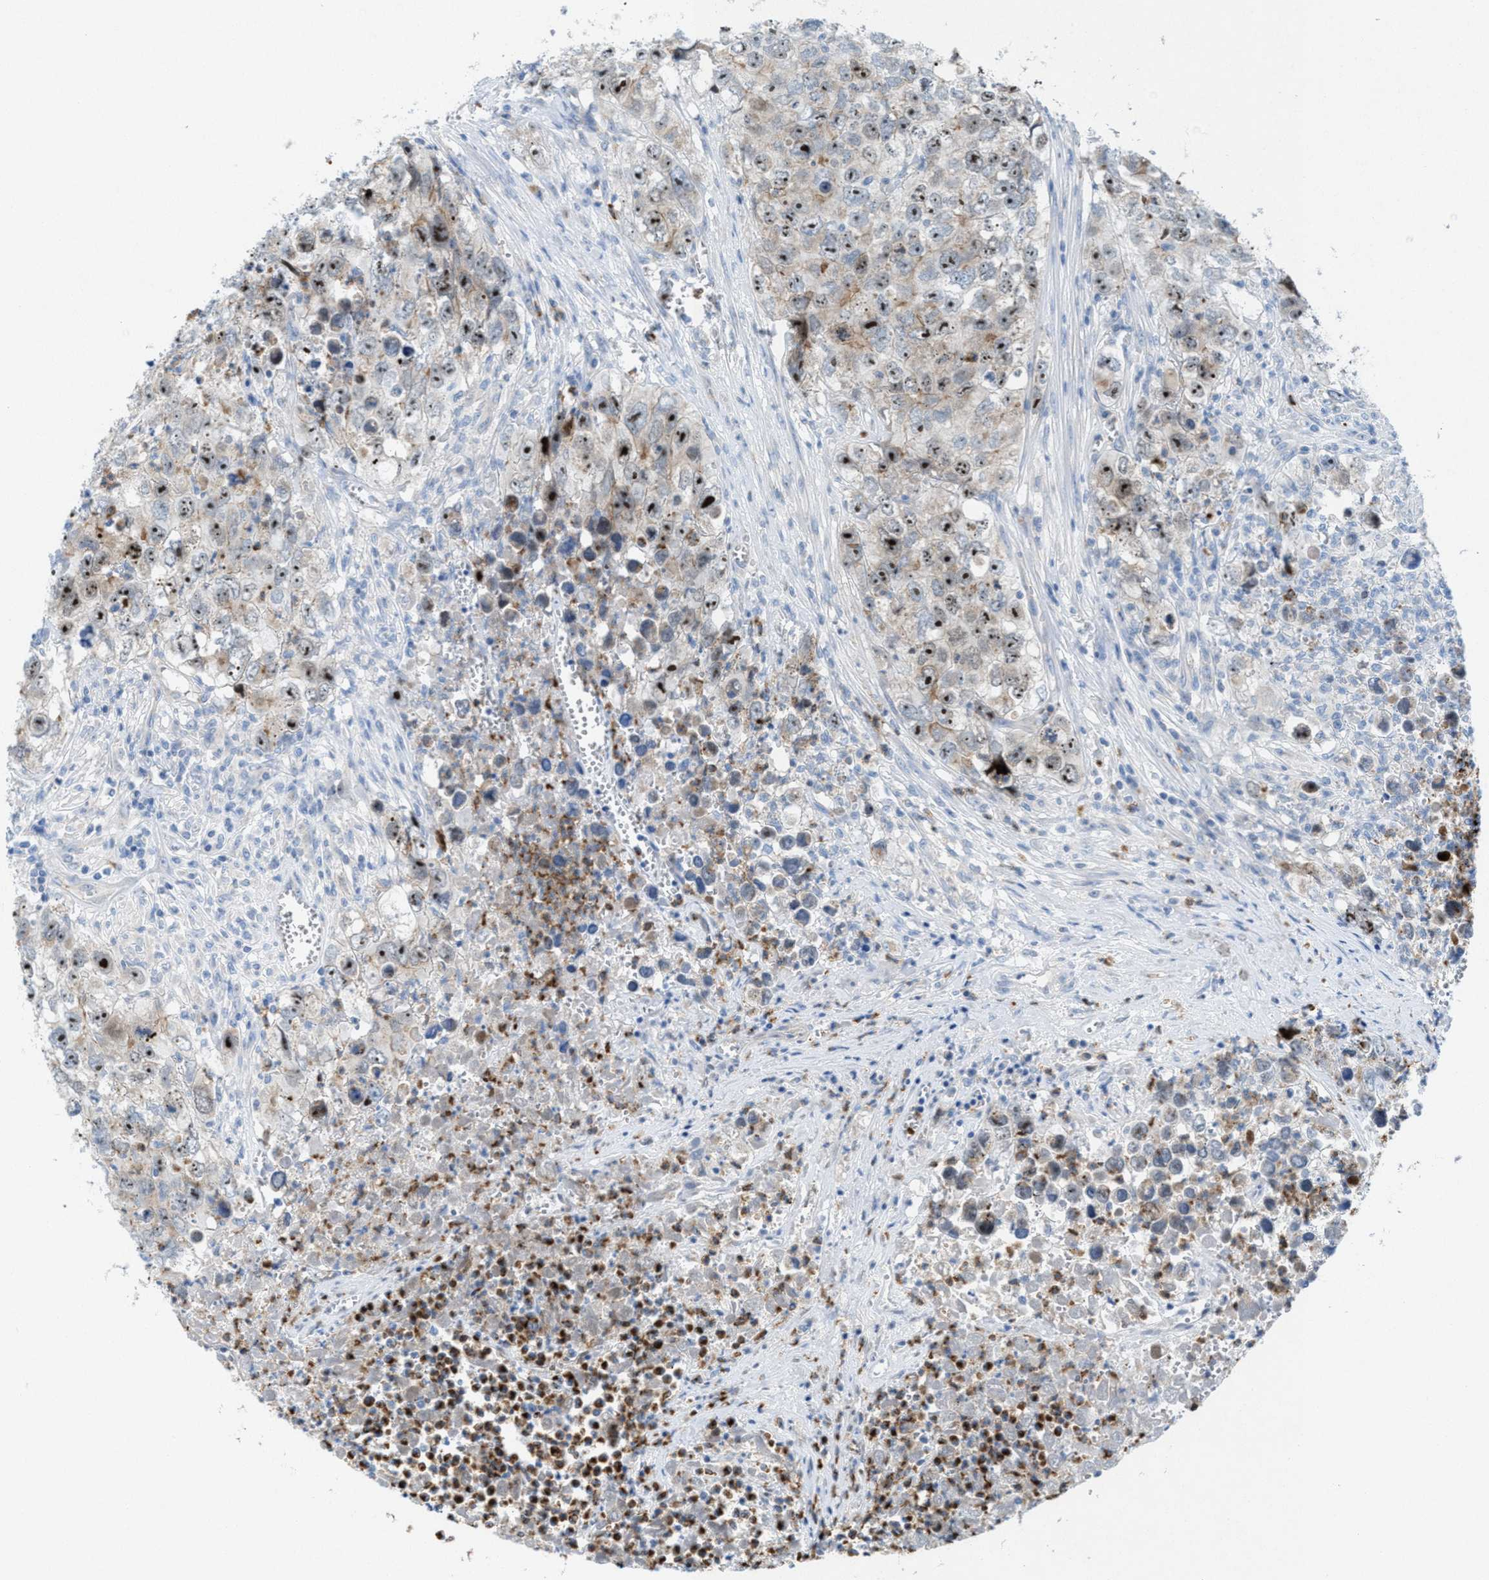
{"staining": {"intensity": "moderate", "quantity": ">75%", "location": "nuclear"}, "tissue": "testis cancer", "cell_type": "Tumor cells", "image_type": "cancer", "snomed": [{"axis": "morphology", "description": "Seminoma, NOS"}, {"axis": "morphology", "description": "Carcinoma, Embryonal, NOS"}, {"axis": "topography", "description": "Testis"}], "caption": "A photomicrograph of testis cancer (embryonal carcinoma) stained for a protein displays moderate nuclear brown staining in tumor cells.", "gene": "CMTM1", "patient": {"sex": "male", "age": 43}}